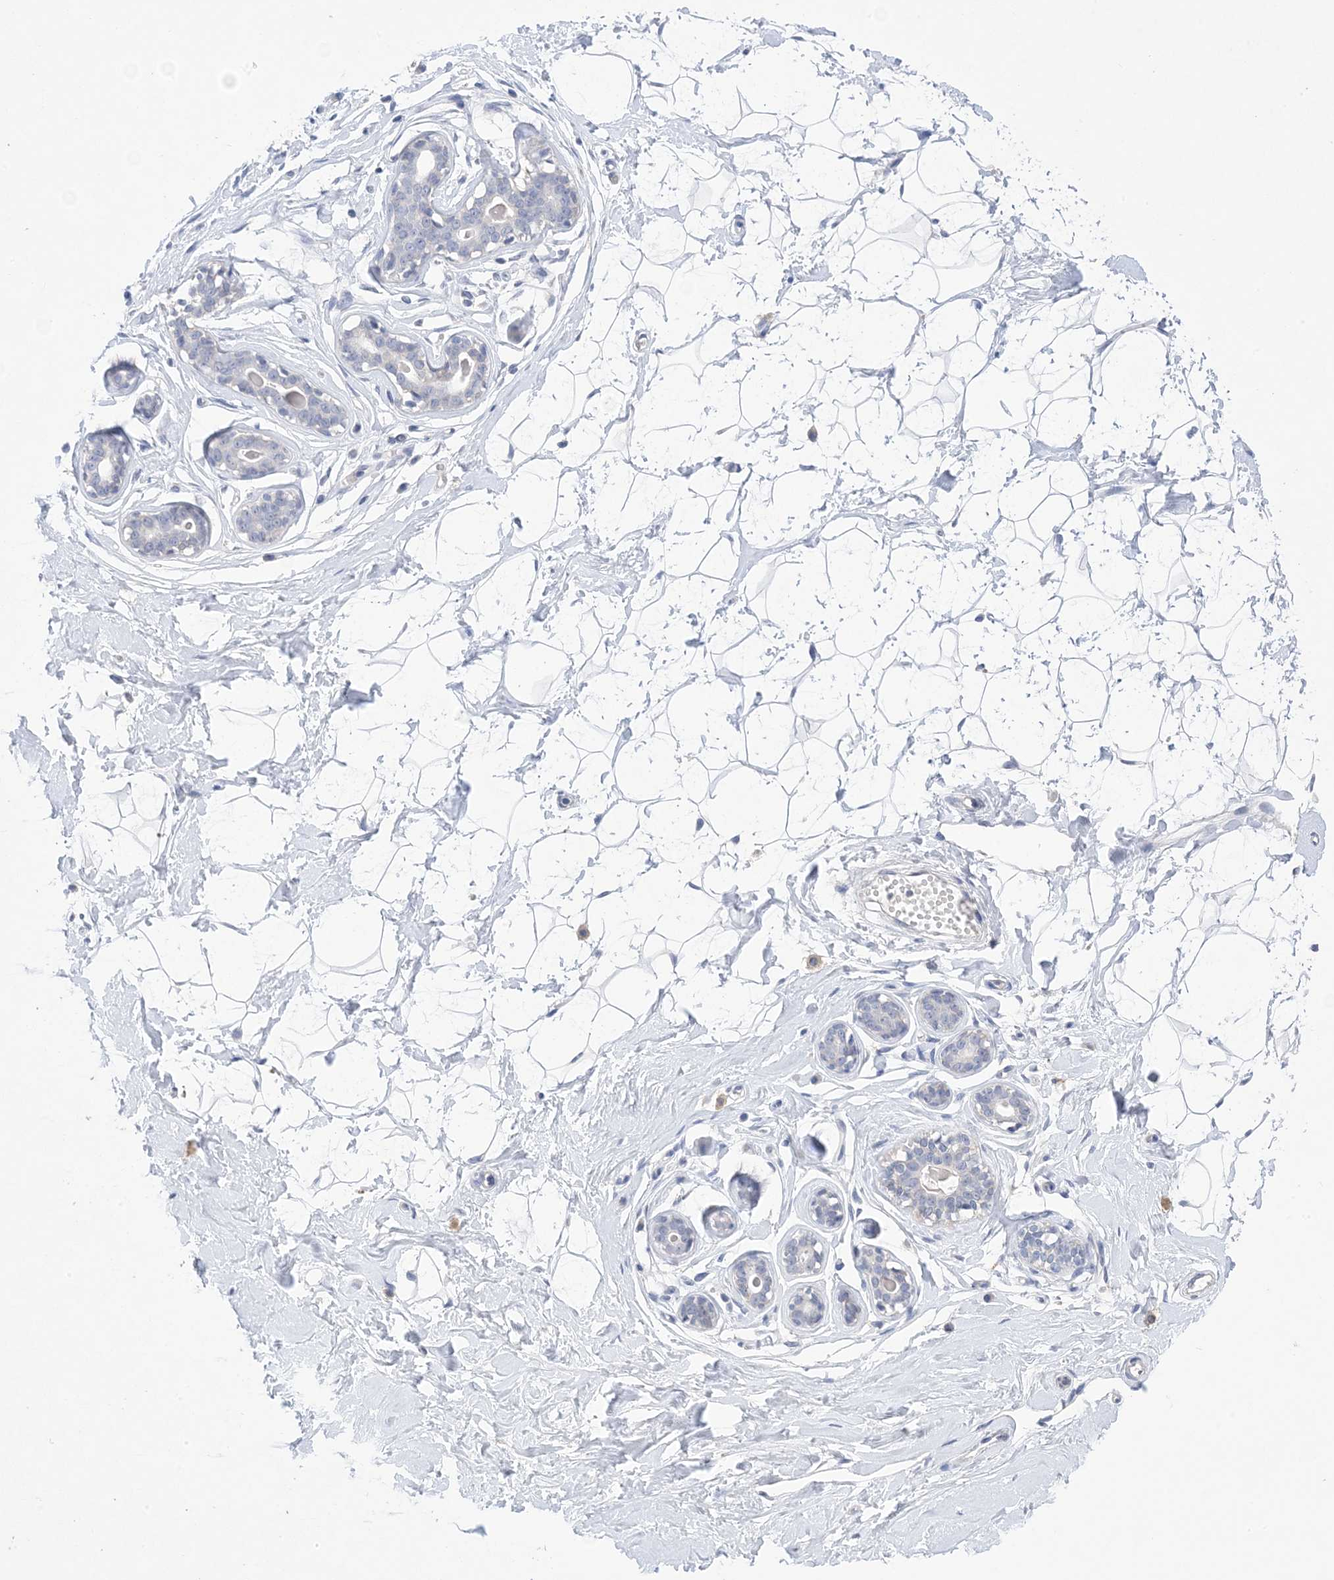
{"staining": {"intensity": "negative", "quantity": "none", "location": "none"}, "tissue": "breast", "cell_type": "Adipocytes", "image_type": "normal", "snomed": [{"axis": "morphology", "description": "Normal tissue, NOS"}, {"axis": "morphology", "description": "Adenoma, NOS"}, {"axis": "topography", "description": "Breast"}], "caption": "This is an immunohistochemistry (IHC) histopathology image of benign breast. There is no expression in adipocytes.", "gene": "DSC3", "patient": {"sex": "female", "age": 23}}